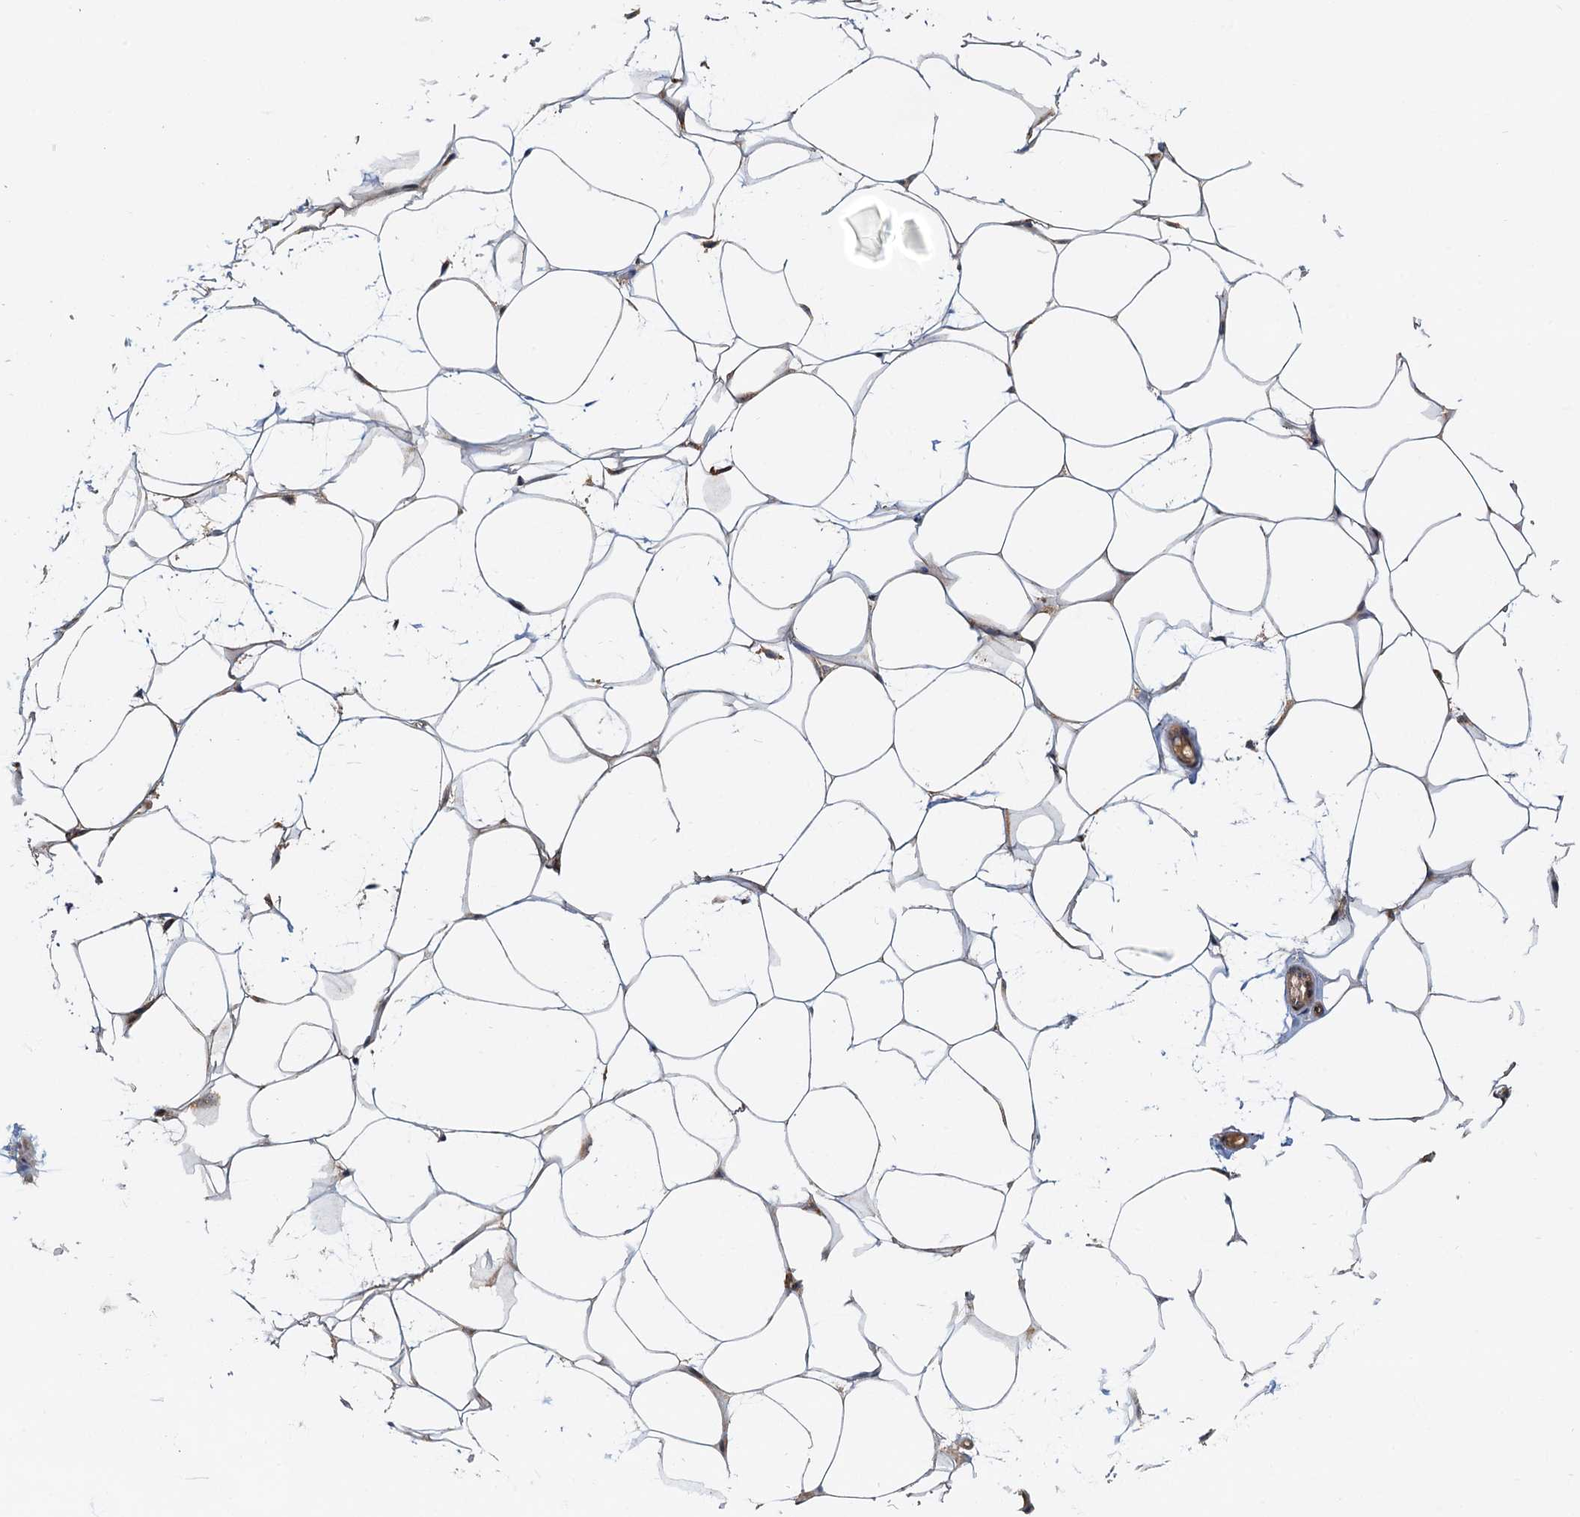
{"staining": {"intensity": "moderate", "quantity": "25%-75%", "location": "cytoplasmic/membranous"}, "tissue": "adipose tissue", "cell_type": "Adipocytes", "image_type": "normal", "snomed": [{"axis": "morphology", "description": "Normal tissue, NOS"}, {"axis": "topography", "description": "Breast"}], "caption": "Immunohistochemistry histopathology image of benign adipose tissue: human adipose tissue stained using immunohistochemistry (IHC) shows medium levels of moderate protein expression localized specifically in the cytoplasmic/membranous of adipocytes, appearing as a cytoplasmic/membranous brown color.", "gene": "TOLLIP", "patient": {"sex": "female", "age": 26}}